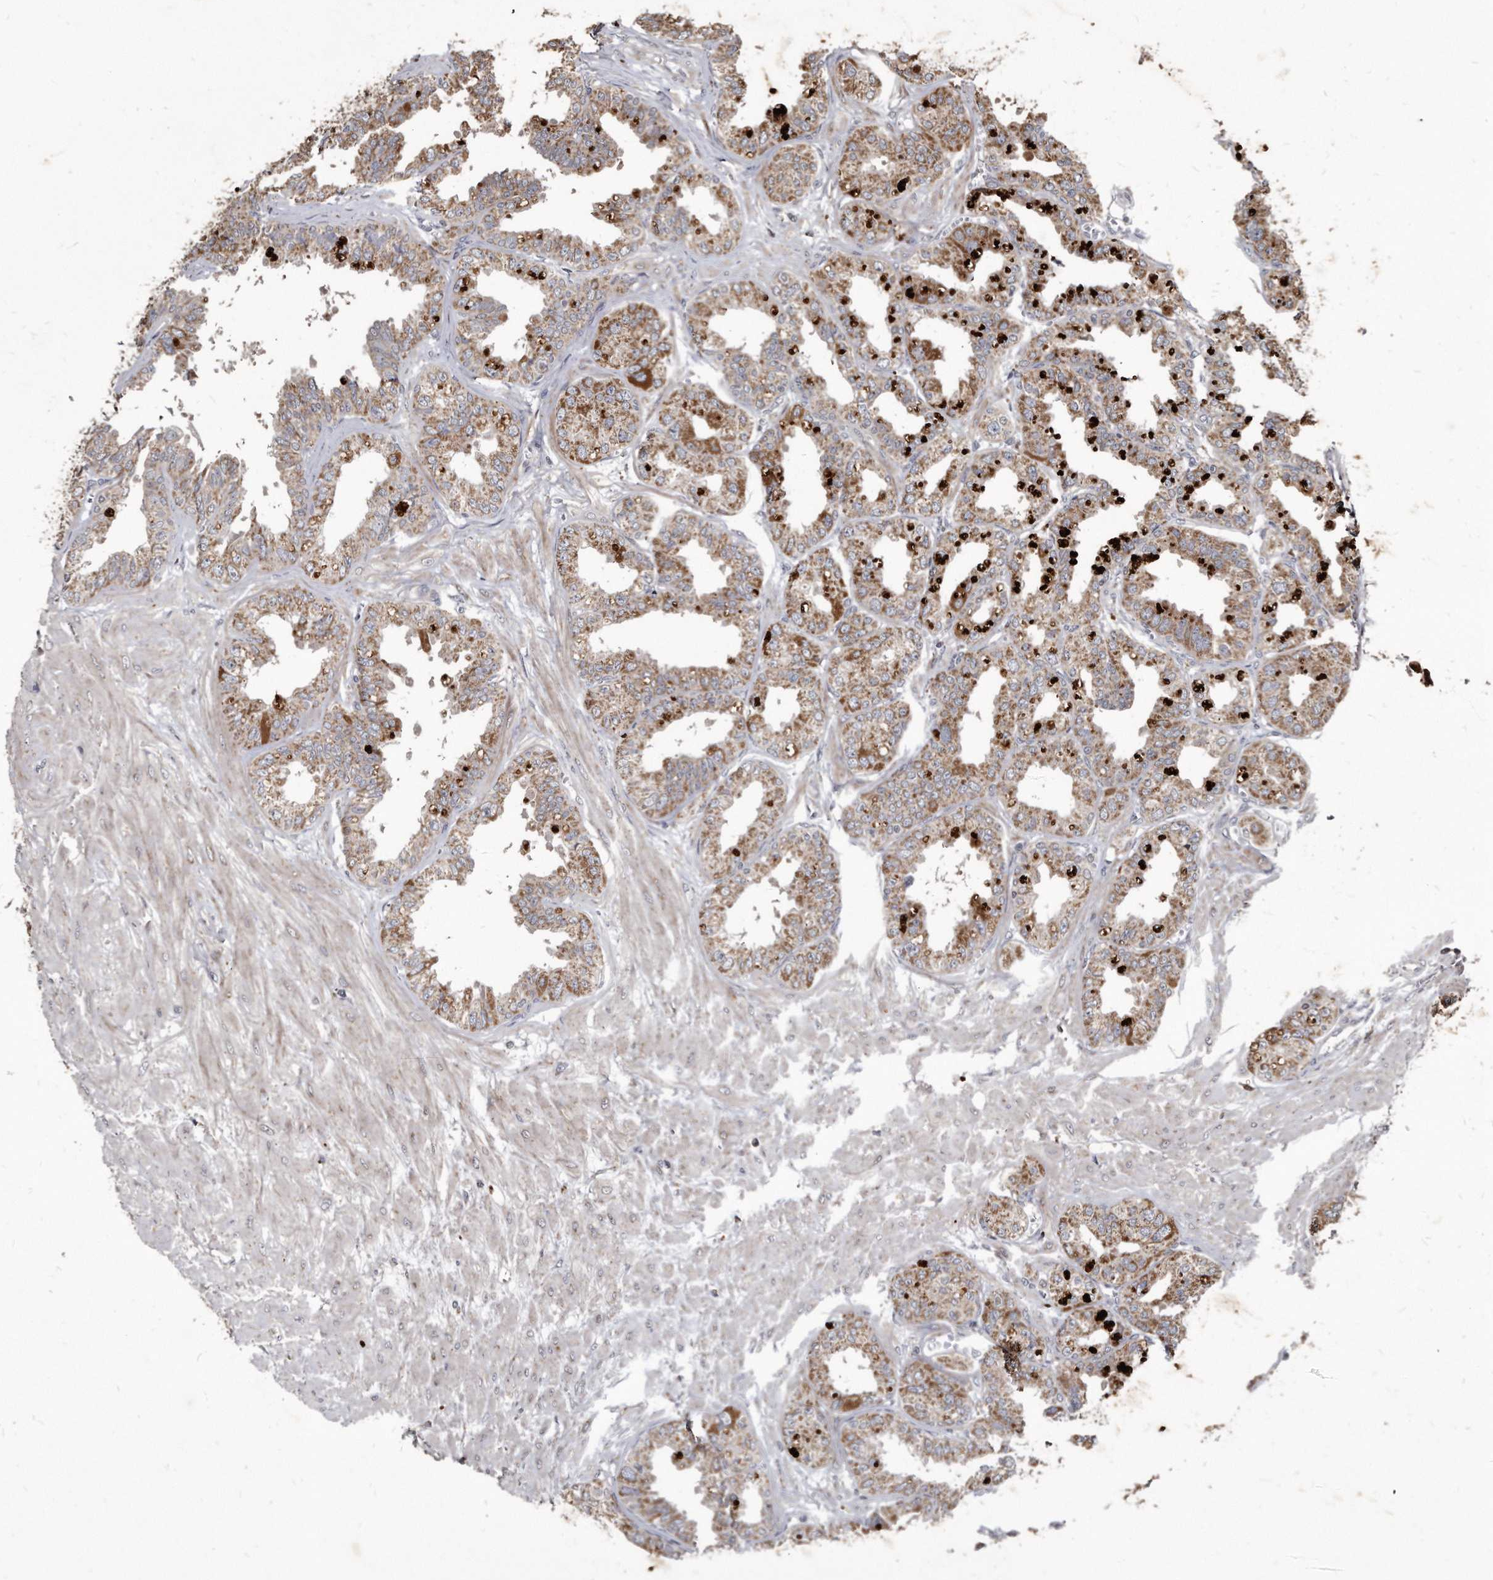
{"staining": {"intensity": "moderate", "quantity": ">75%", "location": "cytoplasmic/membranous"}, "tissue": "seminal vesicle", "cell_type": "Glandular cells", "image_type": "normal", "snomed": [{"axis": "morphology", "description": "Normal tissue, NOS"}, {"axis": "topography", "description": "Prostate"}, {"axis": "topography", "description": "Seminal veicle"}], "caption": "Immunohistochemical staining of benign seminal vesicle displays >75% levels of moderate cytoplasmic/membranous protein expression in approximately >75% of glandular cells. The staining was performed using DAB (3,3'-diaminobenzidine) to visualize the protein expression in brown, while the nuclei were stained in blue with hematoxylin (Magnification: 20x).", "gene": "FAM136A", "patient": {"sex": "male", "age": 51}}